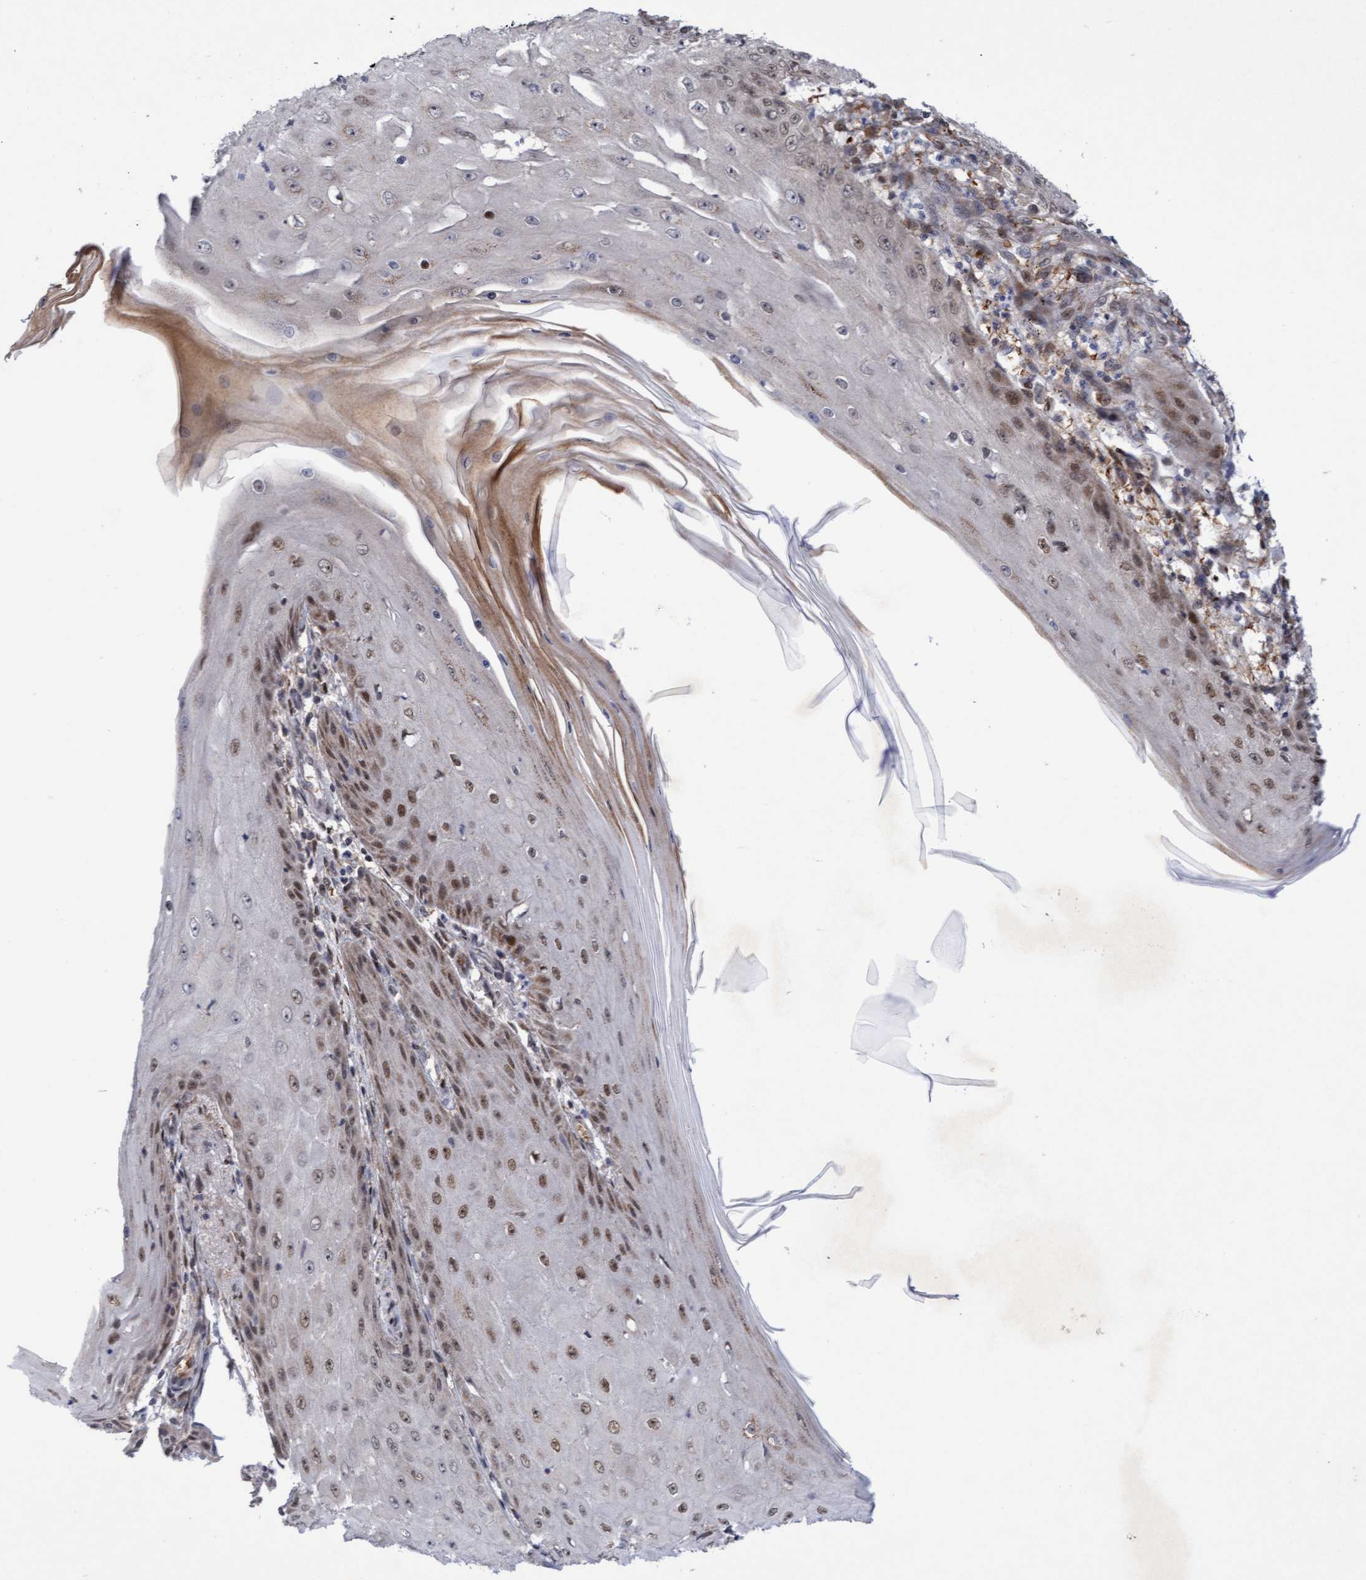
{"staining": {"intensity": "moderate", "quantity": "<25%", "location": "nuclear"}, "tissue": "skin cancer", "cell_type": "Tumor cells", "image_type": "cancer", "snomed": [{"axis": "morphology", "description": "Squamous cell carcinoma, NOS"}, {"axis": "topography", "description": "Skin"}], "caption": "A low amount of moderate nuclear expression is seen in about <25% of tumor cells in skin squamous cell carcinoma tissue. The protein of interest is shown in brown color, while the nuclei are stained blue.", "gene": "TANC2", "patient": {"sex": "female", "age": 73}}